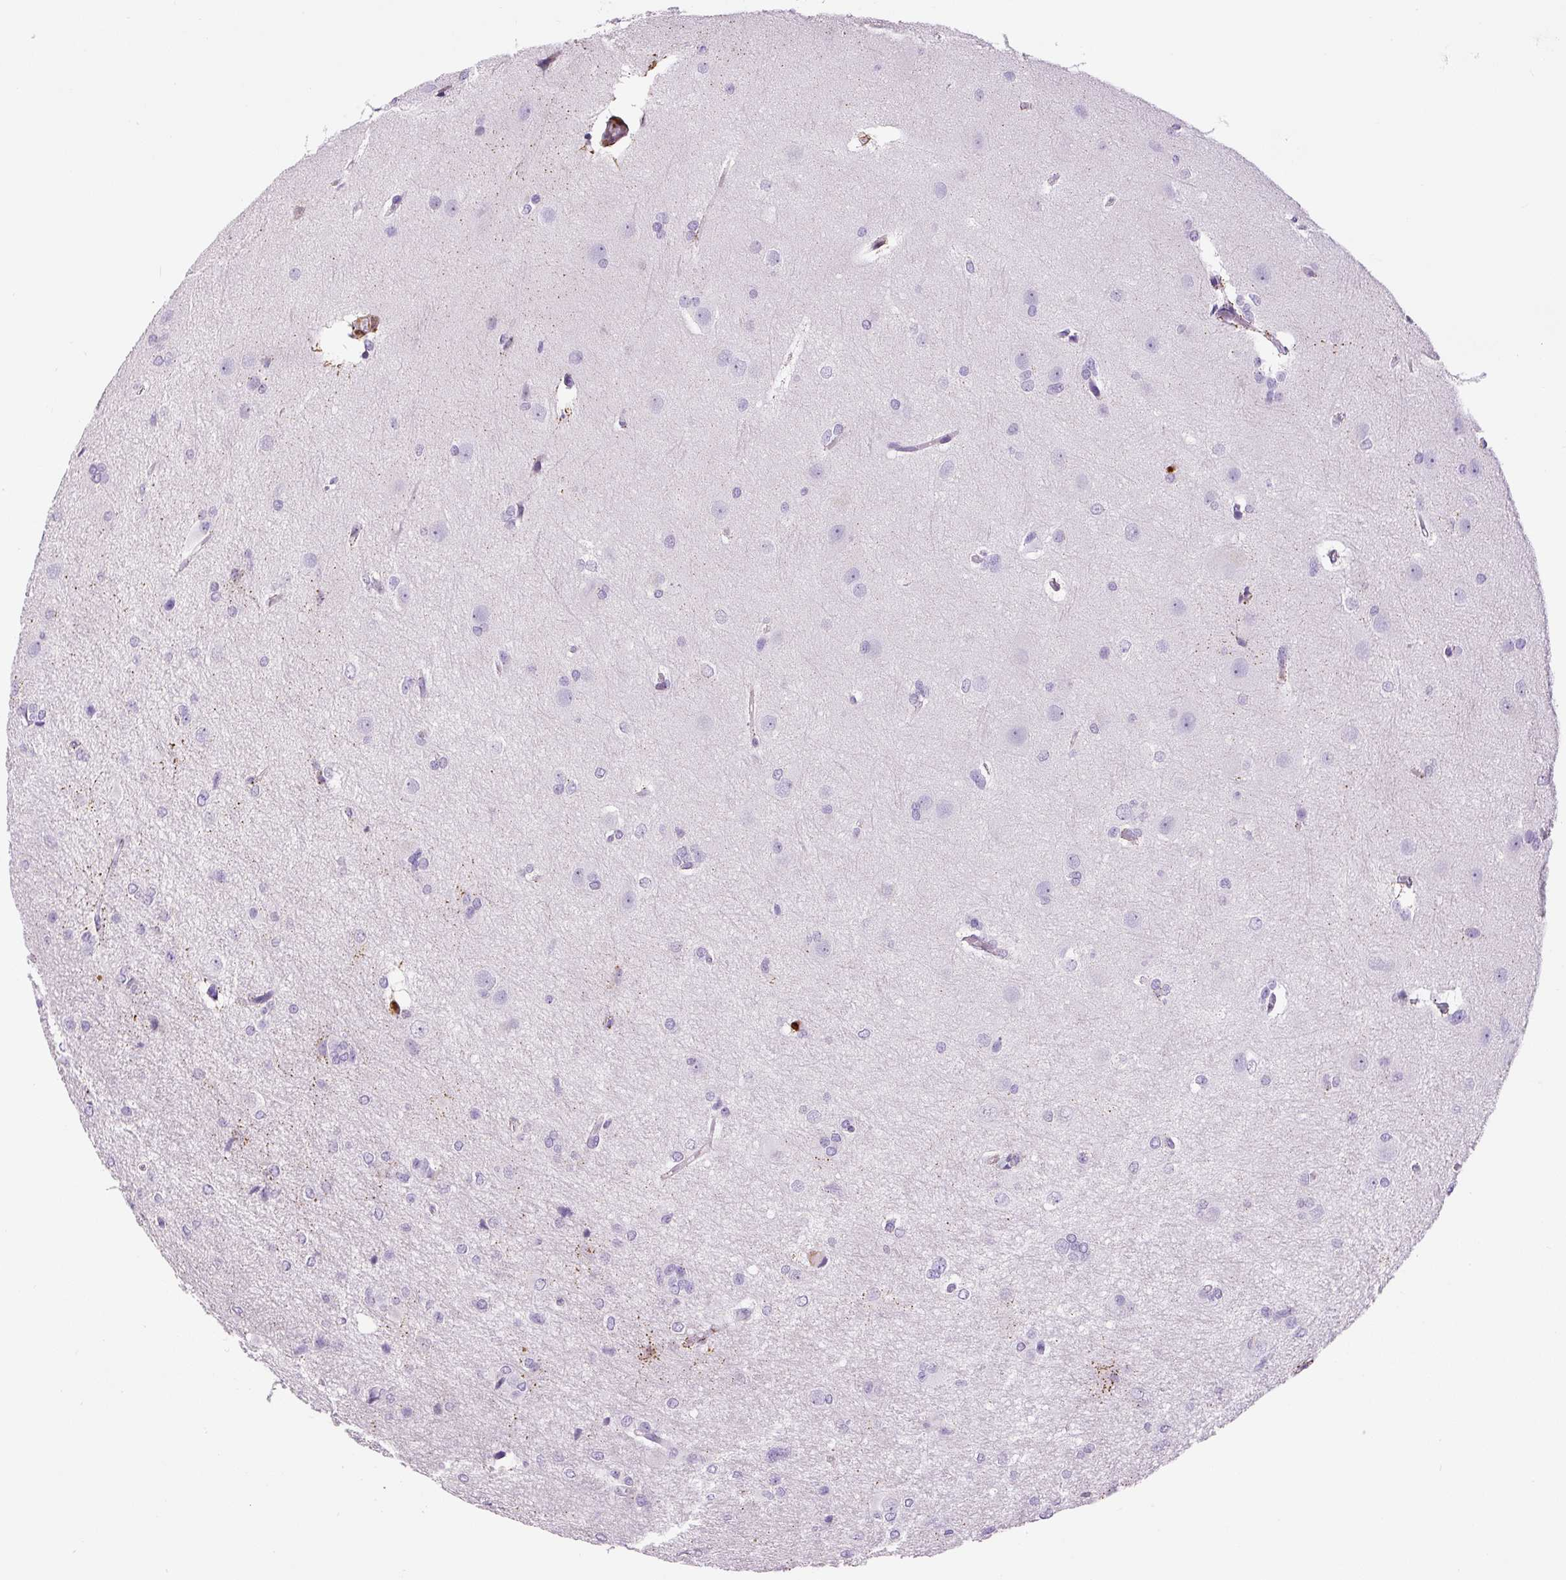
{"staining": {"intensity": "negative", "quantity": "none", "location": "none"}, "tissue": "glioma", "cell_type": "Tumor cells", "image_type": "cancer", "snomed": [{"axis": "morphology", "description": "Glioma, malignant, Low grade"}, {"axis": "topography", "description": "Brain"}], "caption": "A histopathology image of human malignant glioma (low-grade) is negative for staining in tumor cells. (Stains: DAB (3,3'-diaminobenzidine) immunohistochemistry with hematoxylin counter stain, Microscopy: brightfield microscopy at high magnification).", "gene": "S100A4", "patient": {"sex": "male", "age": 26}}